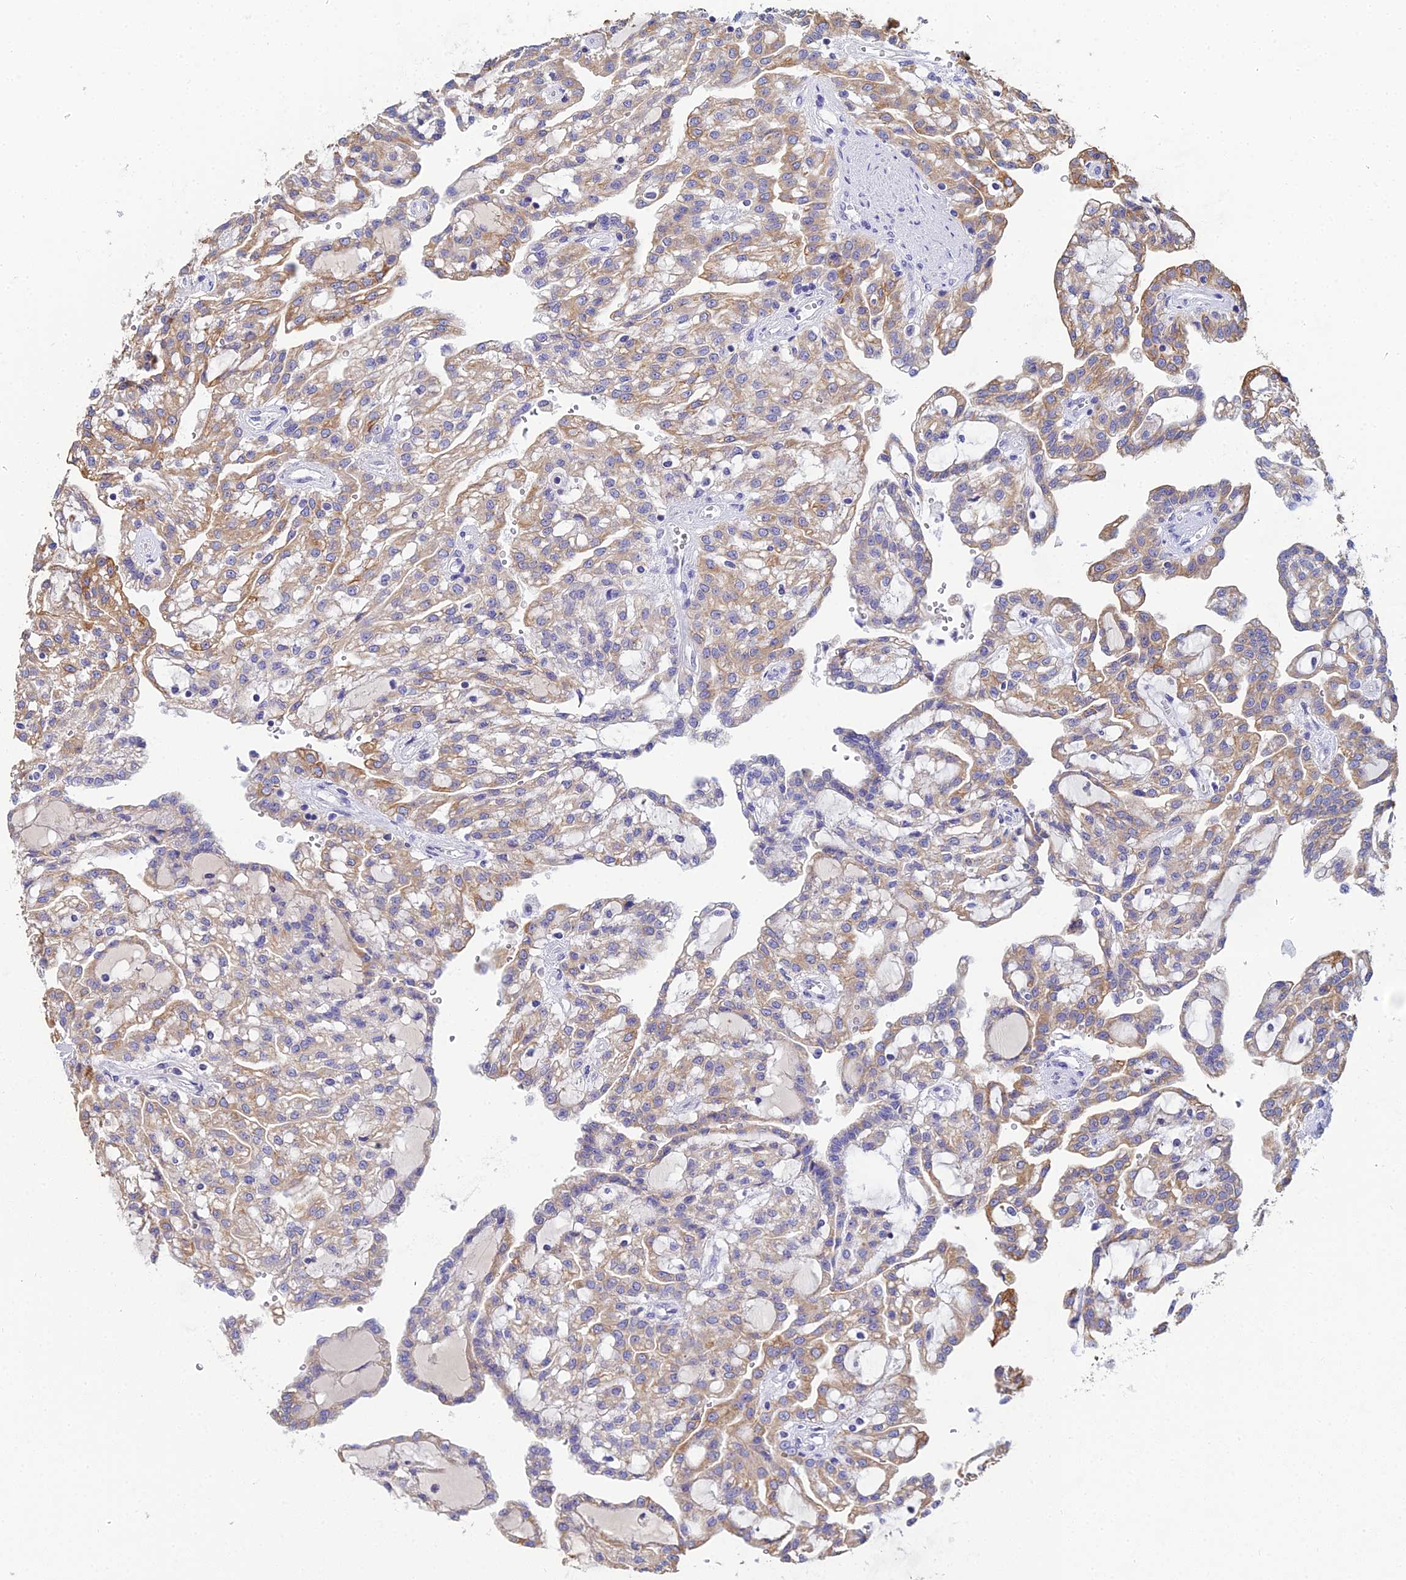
{"staining": {"intensity": "moderate", "quantity": ">75%", "location": "cytoplasmic/membranous"}, "tissue": "renal cancer", "cell_type": "Tumor cells", "image_type": "cancer", "snomed": [{"axis": "morphology", "description": "Adenocarcinoma, NOS"}, {"axis": "topography", "description": "Kidney"}], "caption": "Immunohistochemistry staining of renal cancer (adenocarcinoma), which displays medium levels of moderate cytoplasmic/membranous expression in approximately >75% of tumor cells indicating moderate cytoplasmic/membranous protein staining. The staining was performed using DAB (brown) for protein detection and nuclei were counterstained in hematoxylin (blue).", "gene": "ZXDA", "patient": {"sex": "male", "age": 63}}